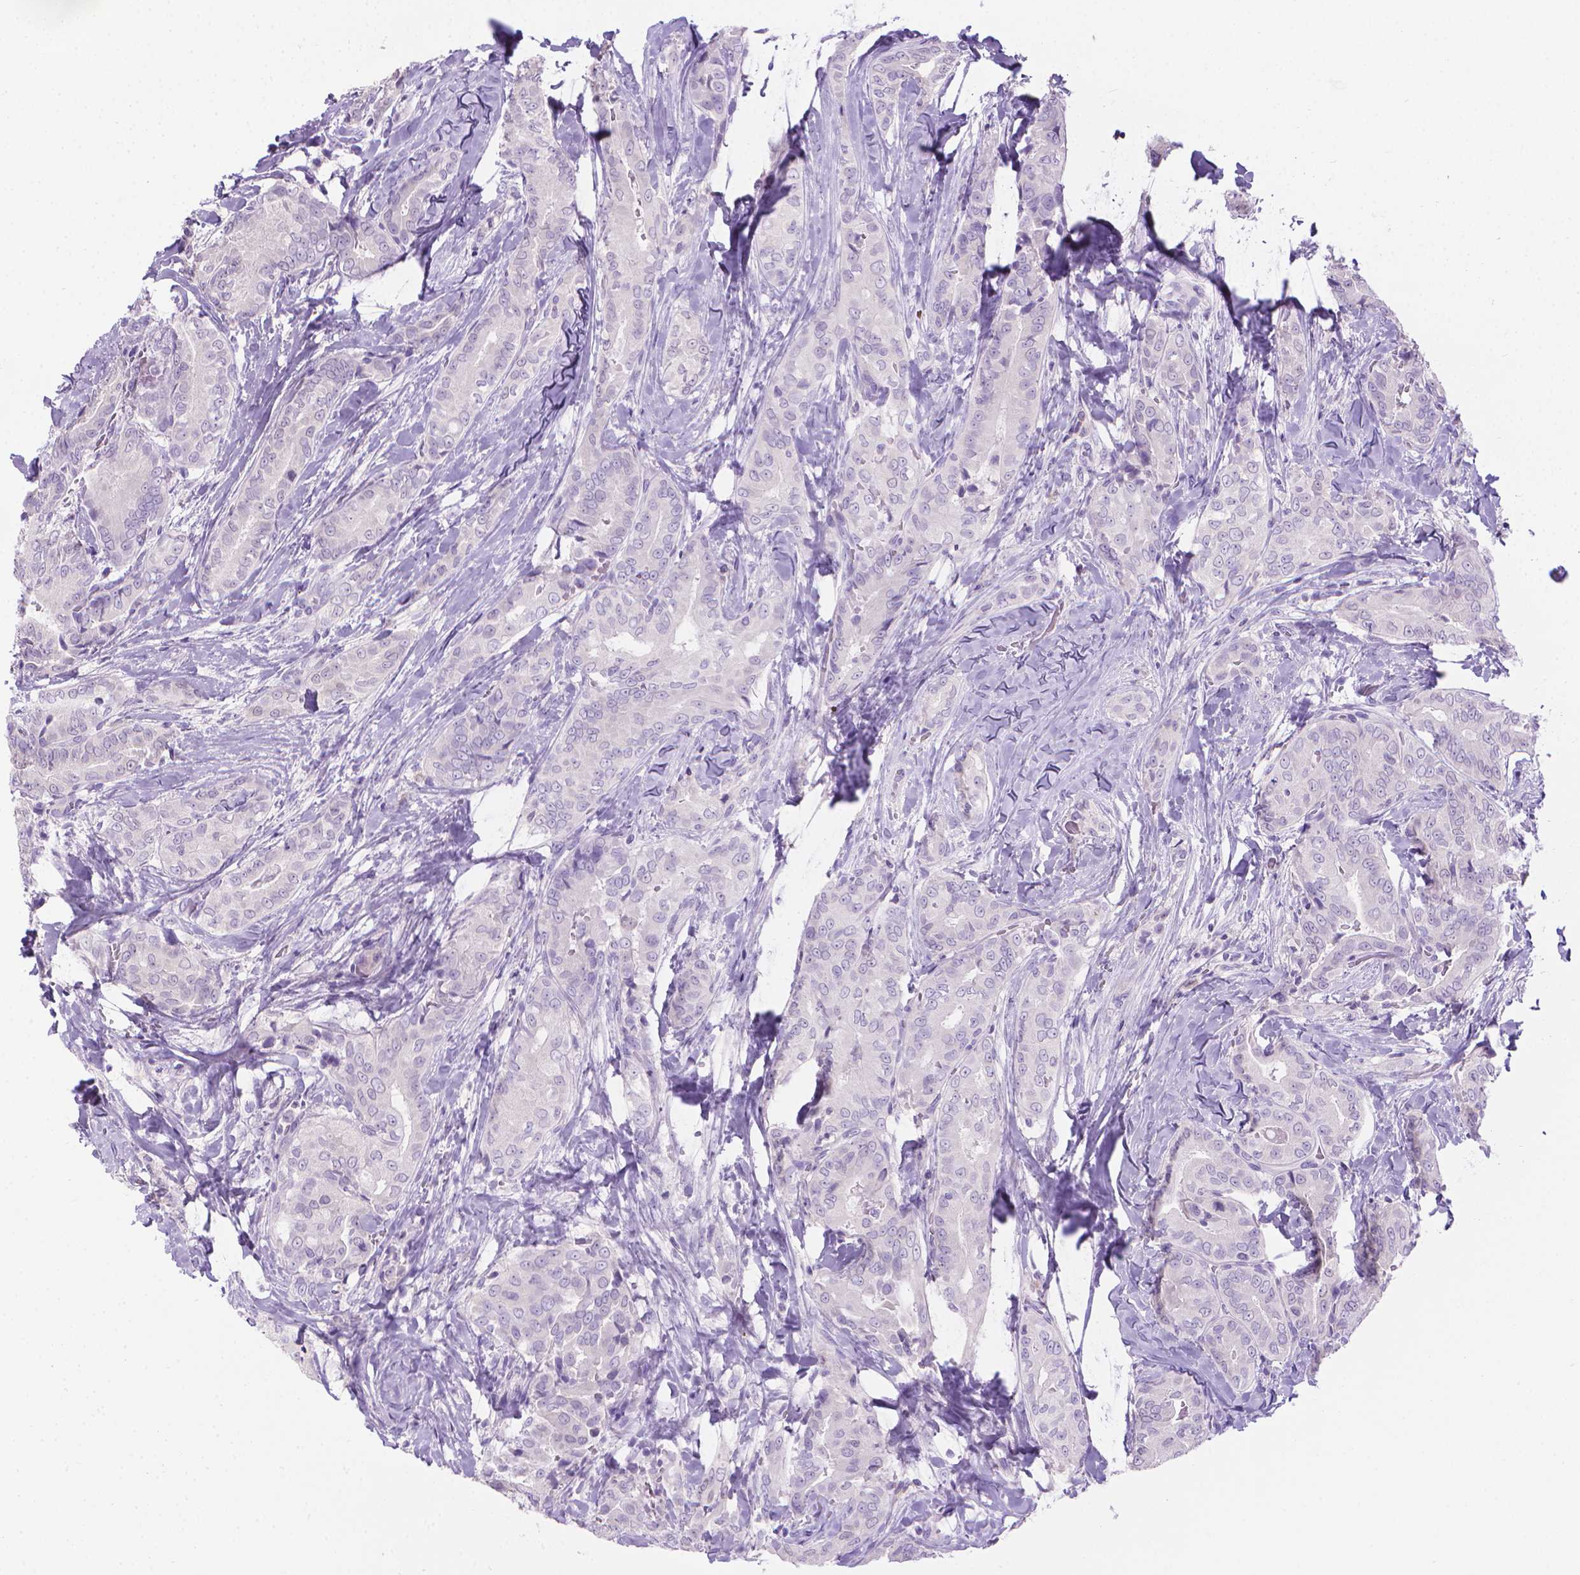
{"staining": {"intensity": "negative", "quantity": "none", "location": "none"}, "tissue": "thyroid cancer", "cell_type": "Tumor cells", "image_type": "cancer", "snomed": [{"axis": "morphology", "description": "Papillary adenocarcinoma, NOS"}, {"axis": "topography", "description": "Thyroid gland"}], "caption": "Immunohistochemical staining of papillary adenocarcinoma (thyroid) shows no significant staining in tumor cells.", "gene": "SPAG6", "patient": {"sex": "male", "age": 61}}